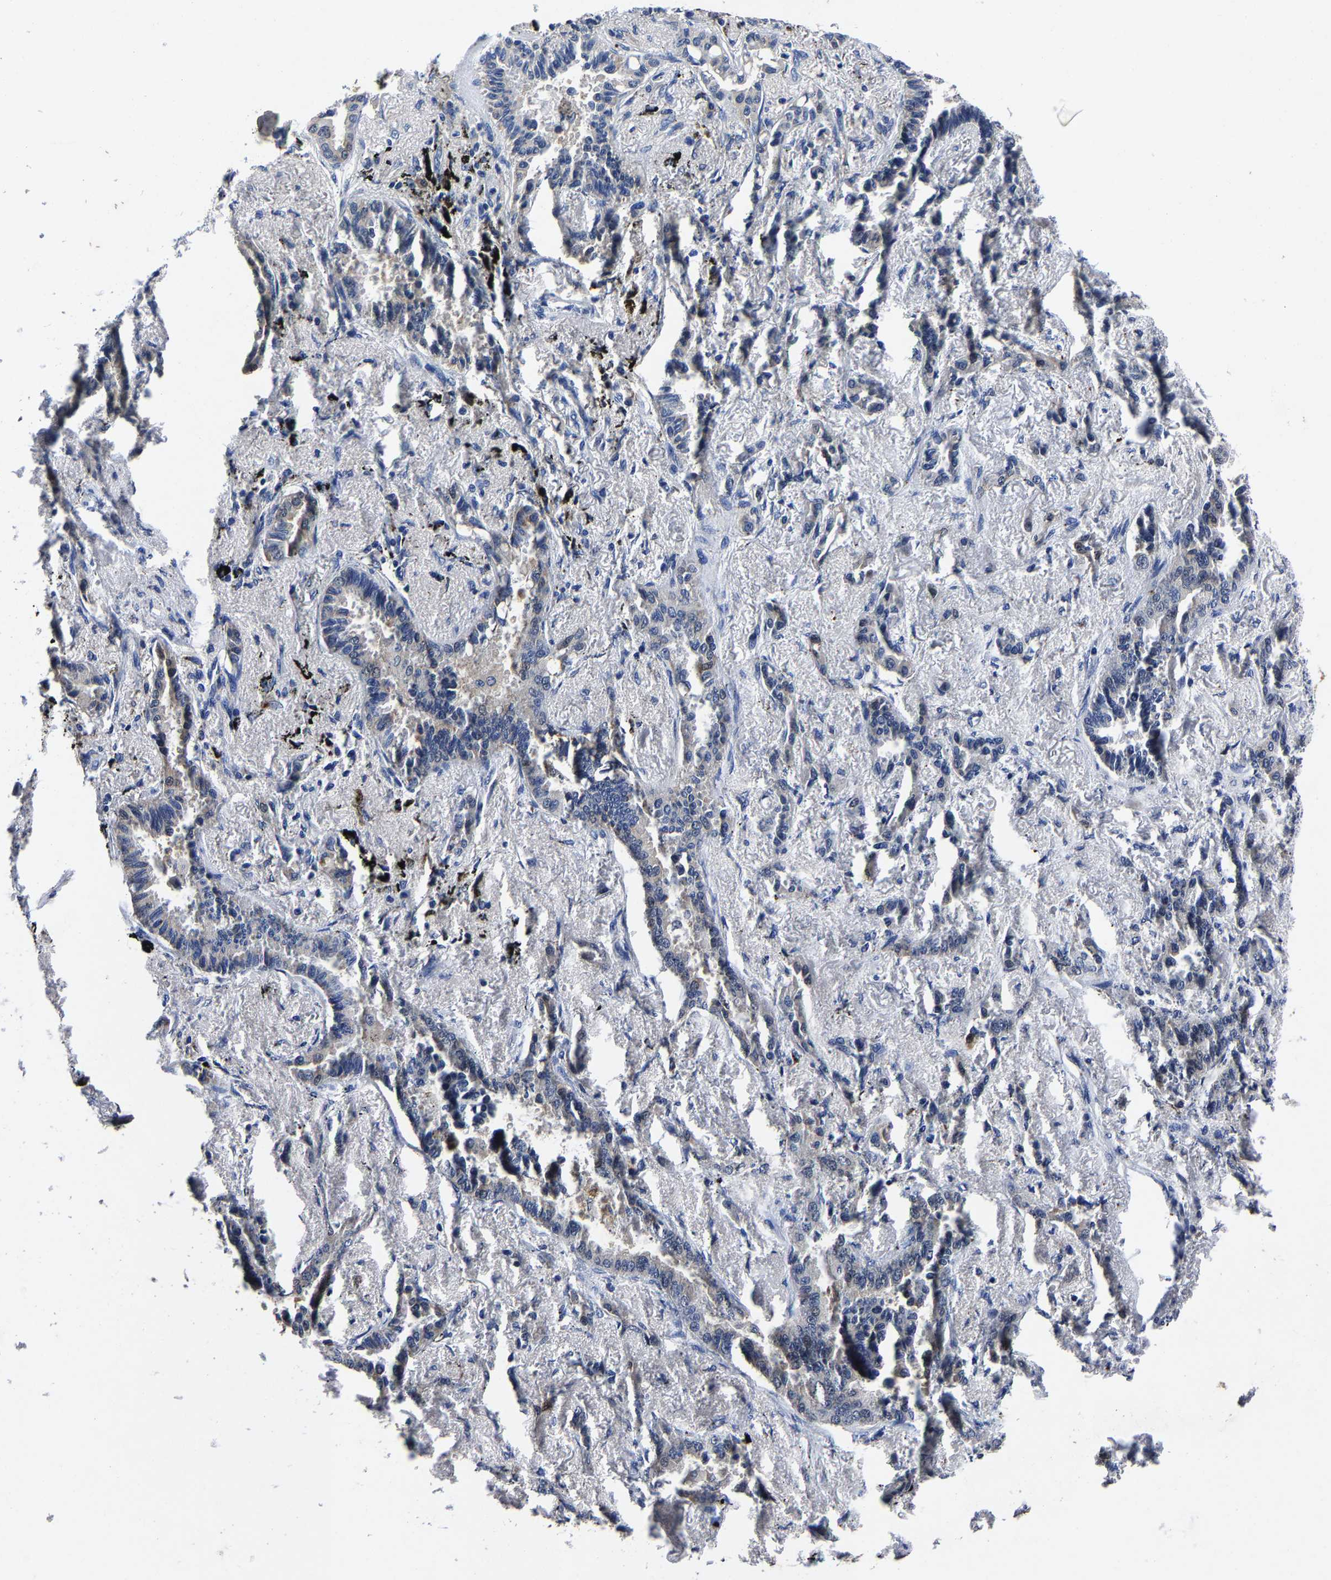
{"staining": {"intensity": "negative", "quantity": "none", "location": "none"}, "tissue": "lung cancer", "cell_type": "Tumor cells", "image_type": "cancer", "snomed": [{"axis": "morphology", "description": "Adenocarcinoma, NOS"}, {"axis": "topography", "description": "Lung"}], "caption": "DAB (3,3'-diaminobenzidine) immunohistochemical staining of lung cancer (adenocarcinoma) reveals no significant expression in tumor cells.", "gene": "PSPH", "patient": {"sex": "male", "age": 59}}